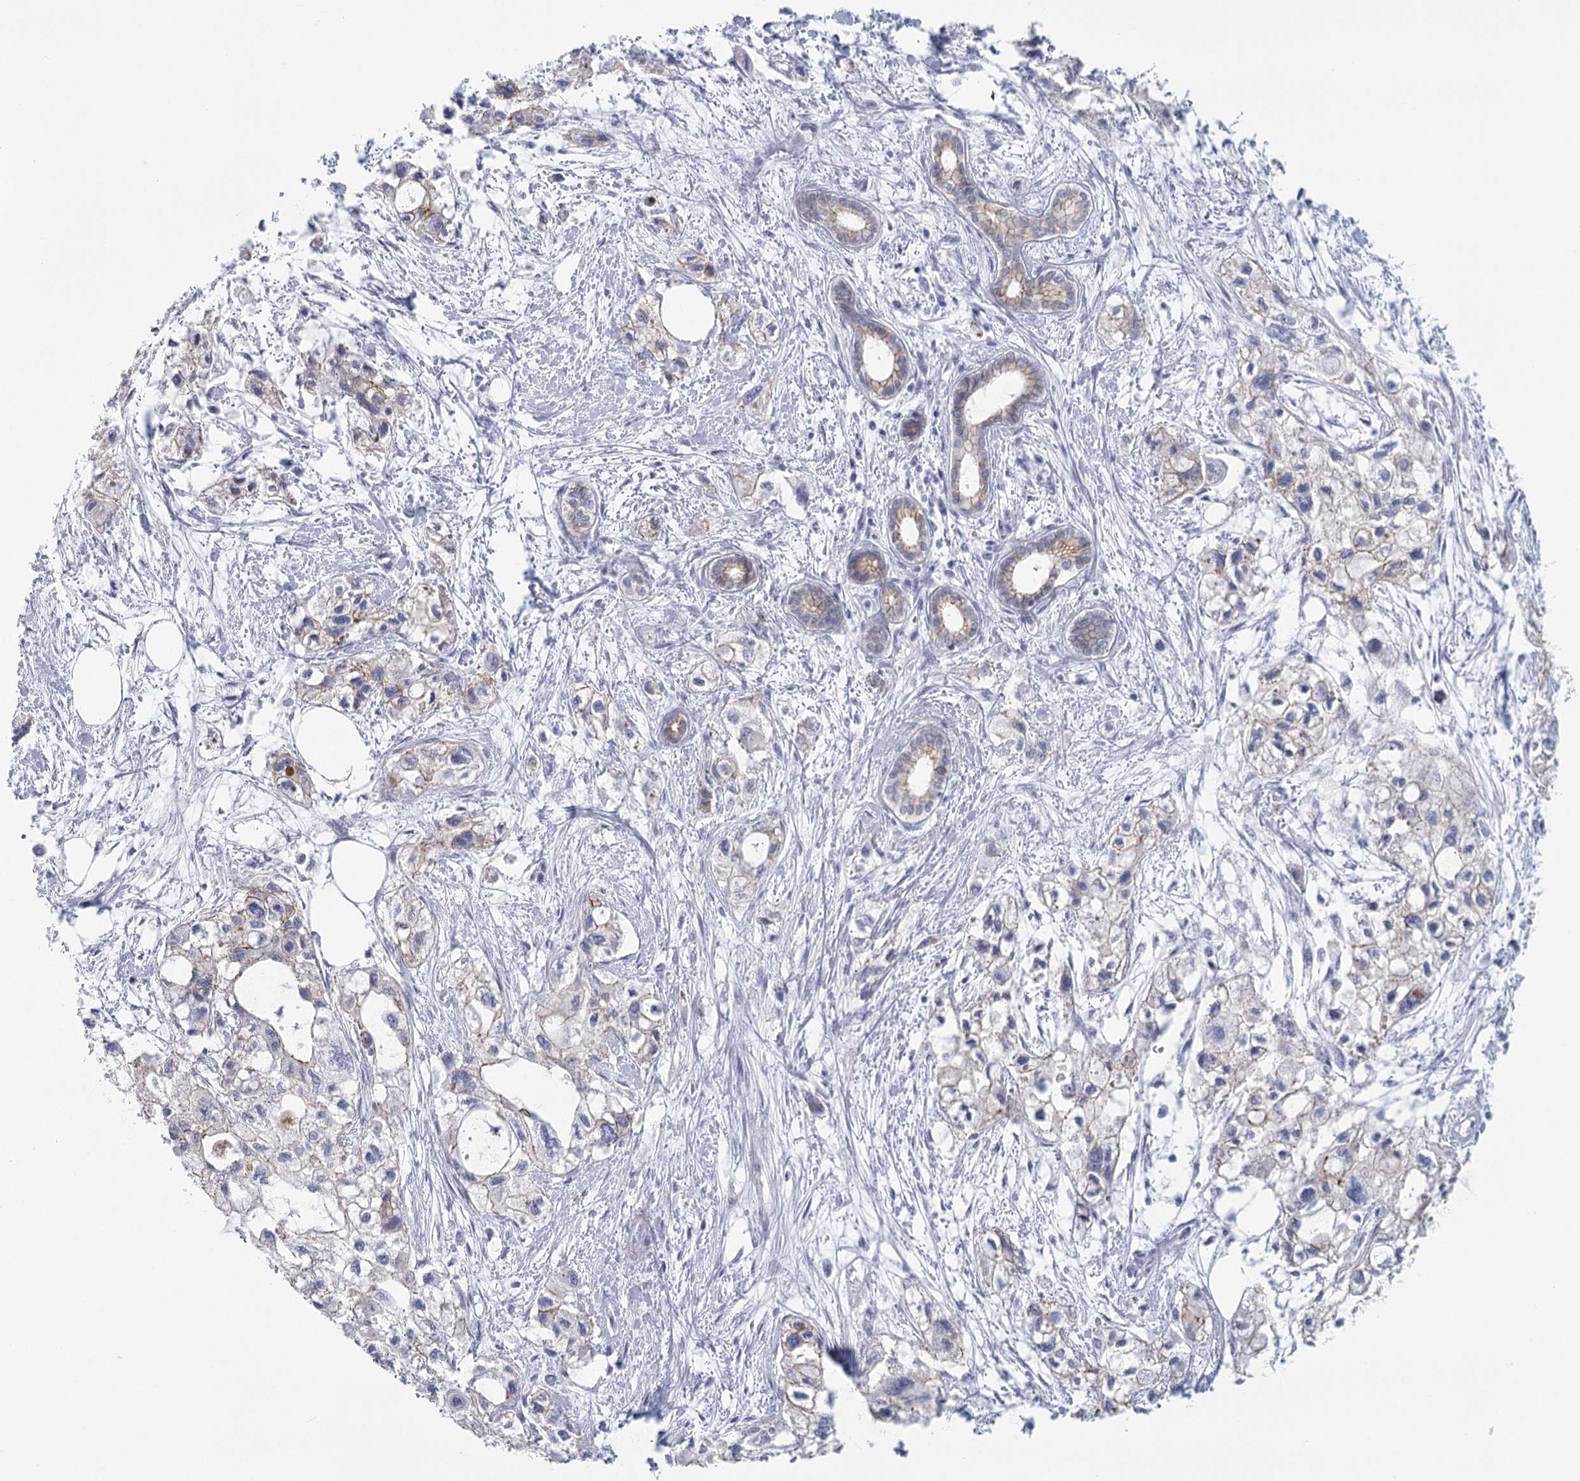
{"staining": {"intensity": "weak", "quantity": "<25%", "location": "cytoplasmic/membranous"}, "tissue": "pancreatic cancer", "cell_type": "Tumor cells", "image_type": "cancer", "snomed": [{"axis": "morphology", "description": "Adenocarcinoma, NOS"}, {"axis": "topography", "description": "Pancreas"}], "caption": "Tumor cells are negative for brown protein staining in pancreatic cancer (adenocarcinoma).", "gene": "WNT8B", "patient": {"sex": "male", "age": 75}}